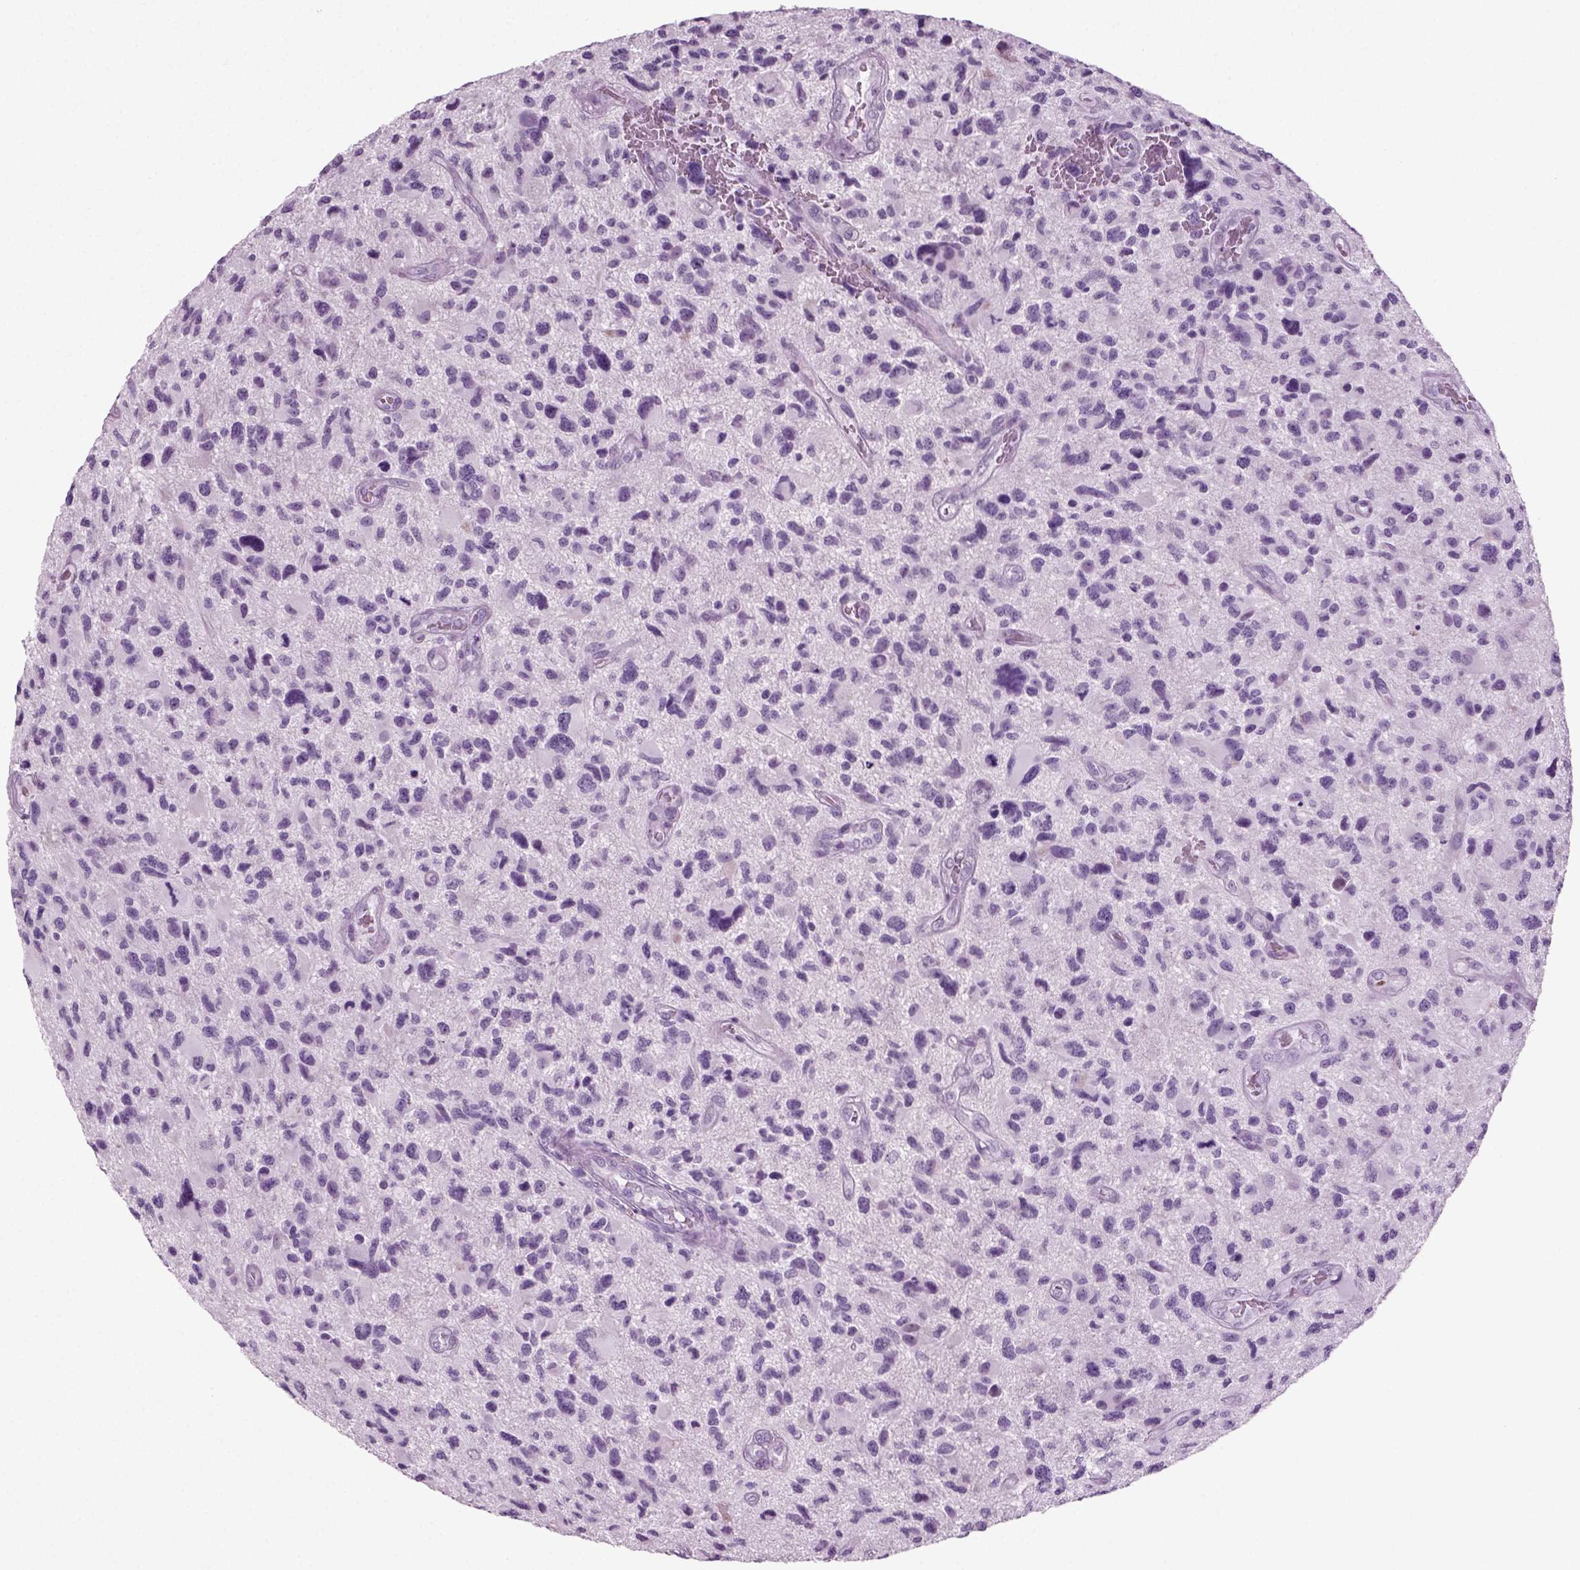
{"staining": {"intensity": "negative", "quantity": "none", "location": "none"}, "tissue": "glioma", "cell_type": "Tumor cells", "image_type": "cancer", "snomed": [{"axis": "morphology", "description": "Glioma, malignant, NOS"}, {"axis": "morphology", "description": "Glioma, malignant, High grade"}, {"axis": "topography", "description": "Brain"}], "caption": "This is an immunohistochemistry micrograph of glioma. There is no staining in tumor cells.", "gene": "PRLH", "patient": {"sex": "female", "age": 71}}